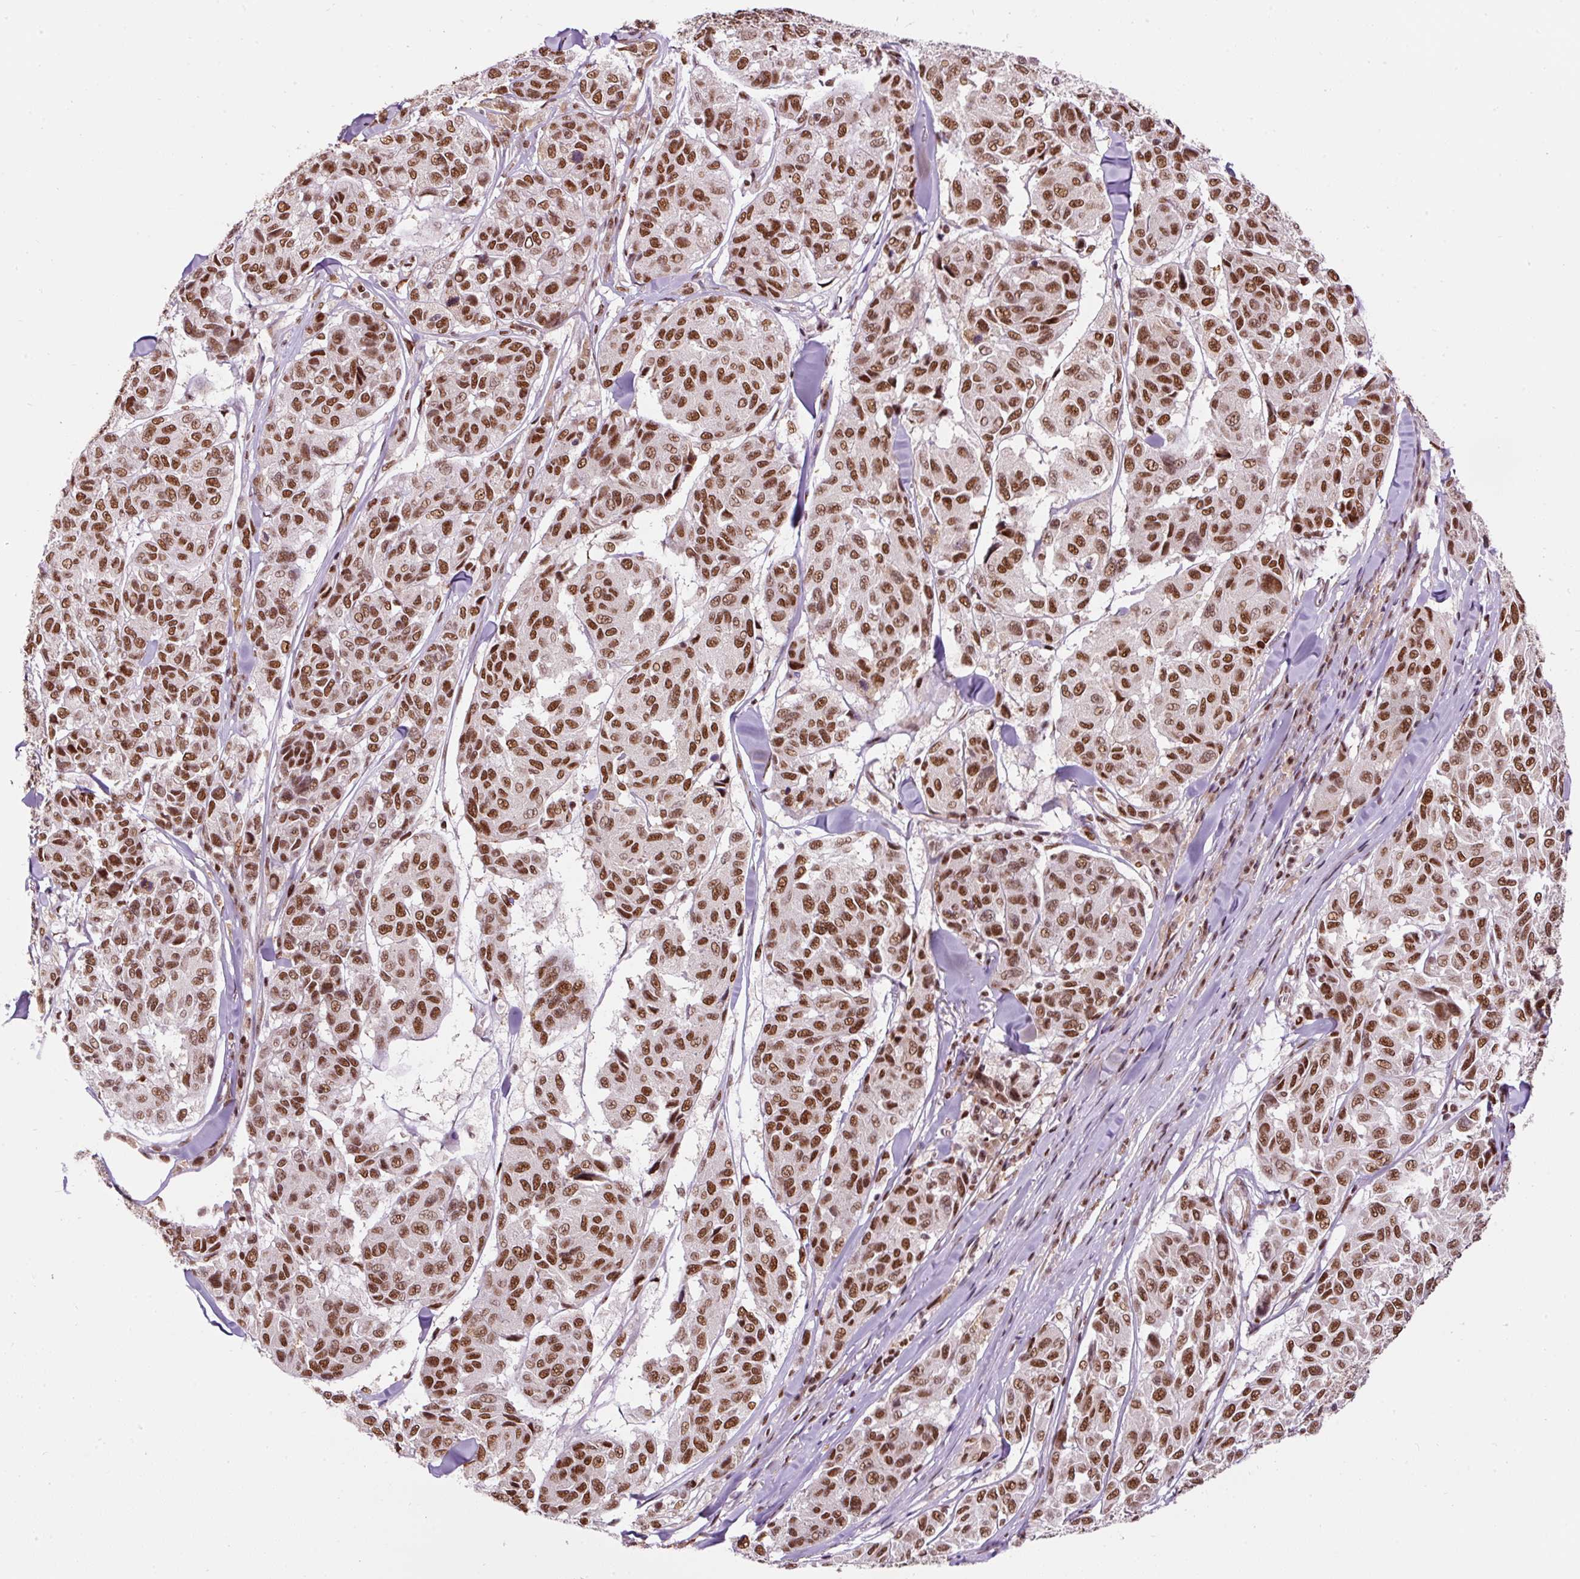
{"staining": {"intensity": "strong", "quantity": ">75%", "location": "nuclear"}, "tissue": "melanoma", "cell_type": "Tumor cells", "image_type": "cancer", "snomed": [{"axis": "morphology", "description": "Malignant melanoma, NOS"}, {"axis": "topography", "description": "Skin"}], "caption": "Approximately >75% of tumor cells in malignant melanoma demonstrate strong nuclear protein positivity as visualized by brown immunohistochemical staining.", "gene": "HNRNPC", "patient": {"sex": "female", "age": 66}}